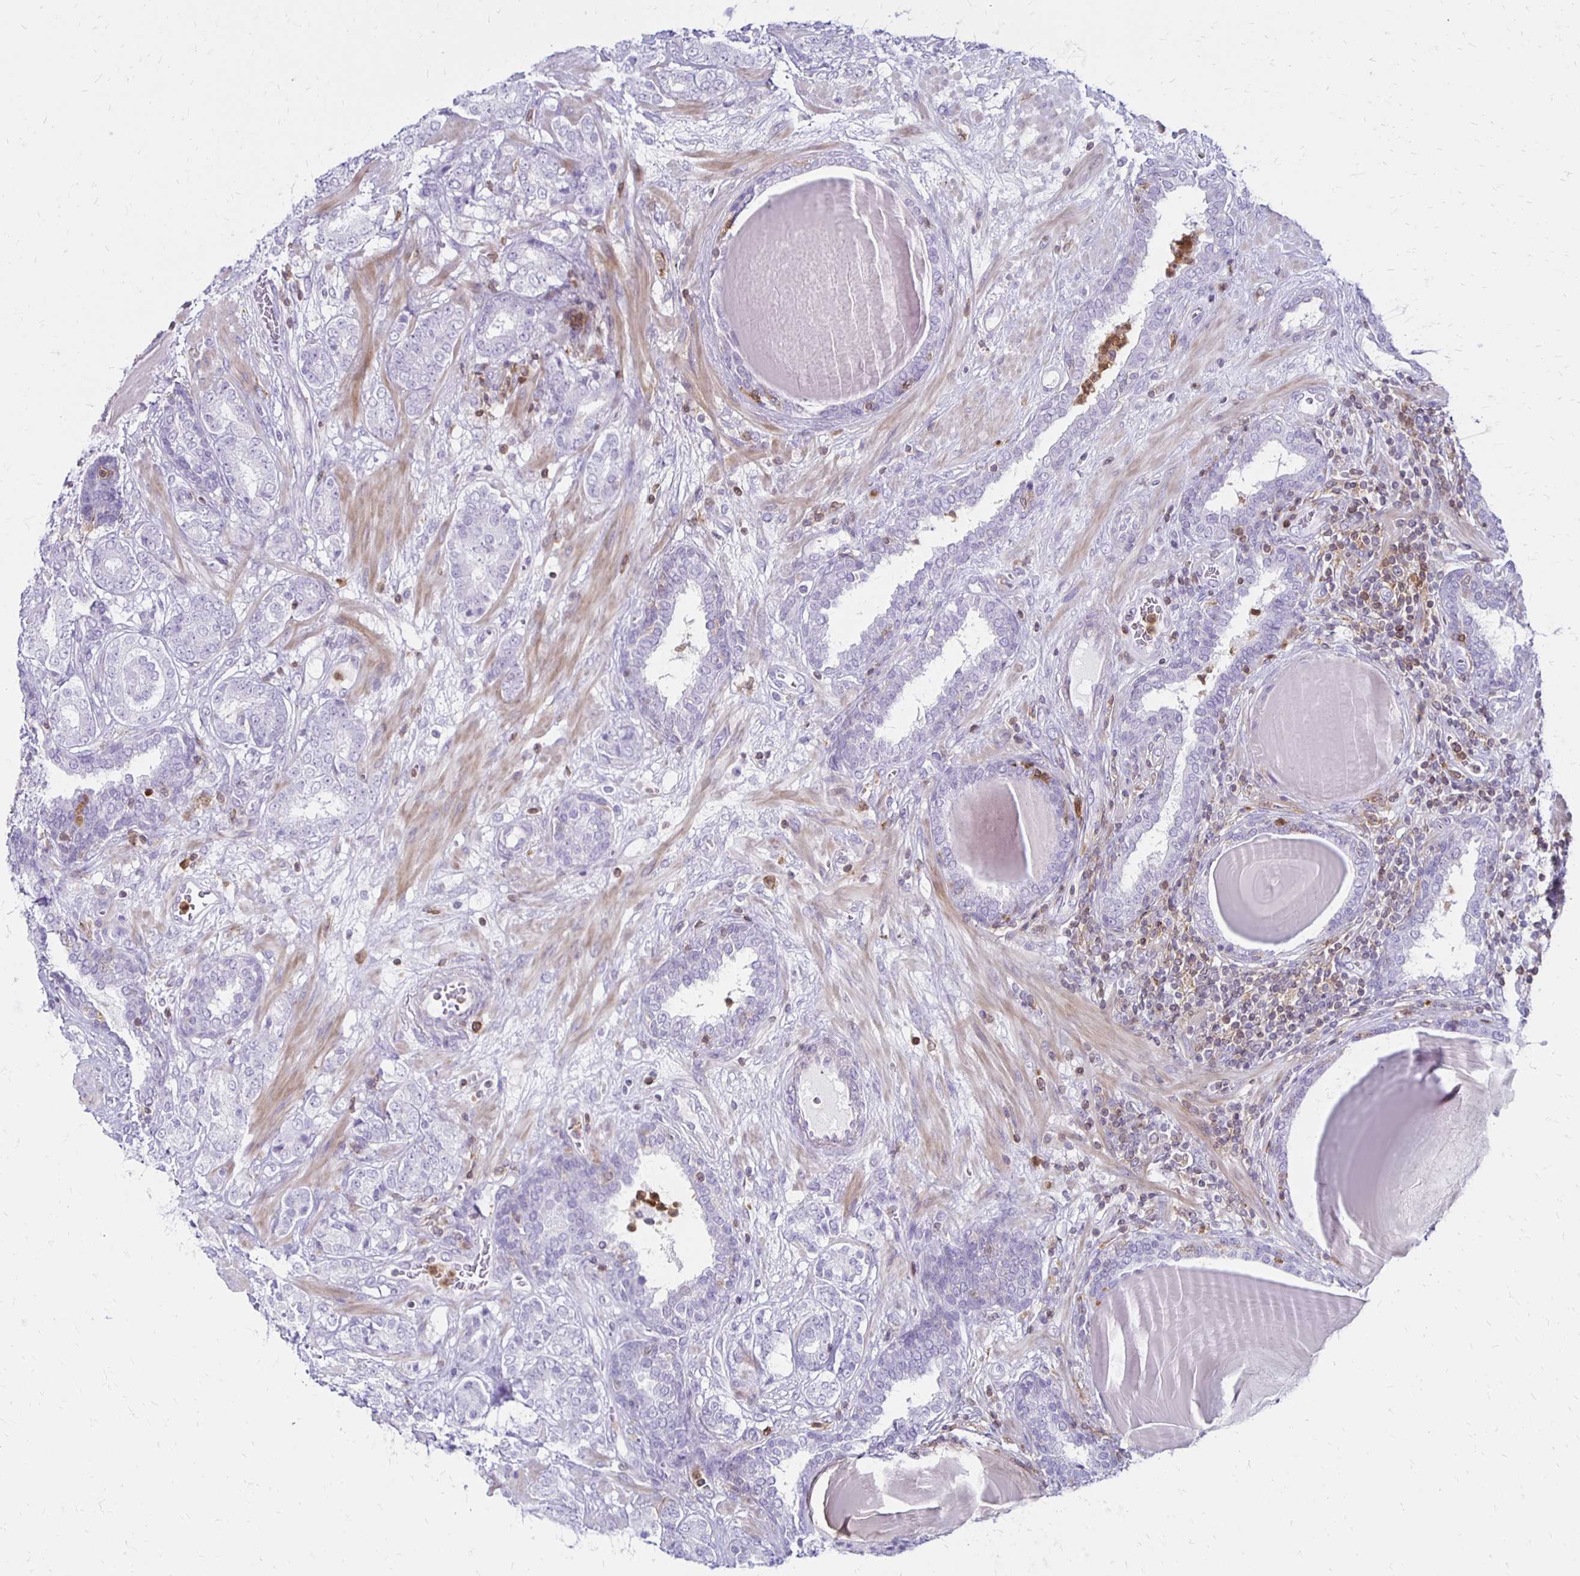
{"staining": {"intensity": "negative", "quantity": "none", "location": "none"}, "tissue": "prostate cancer", "cell_type": "Tumor cells", "image_type": "cancer", "snomed": [{"axis": "morphology", "description": "Adenocarcinoma, High grade"}, {"axis": "topography", "description": "Prostate"}], "caption": "Tumor cells show no significant protein staining in adenocarcinoma (high-grade) (prostate).", "gene": "CCL21", "patient": {"sex": "male", "age": 62}}